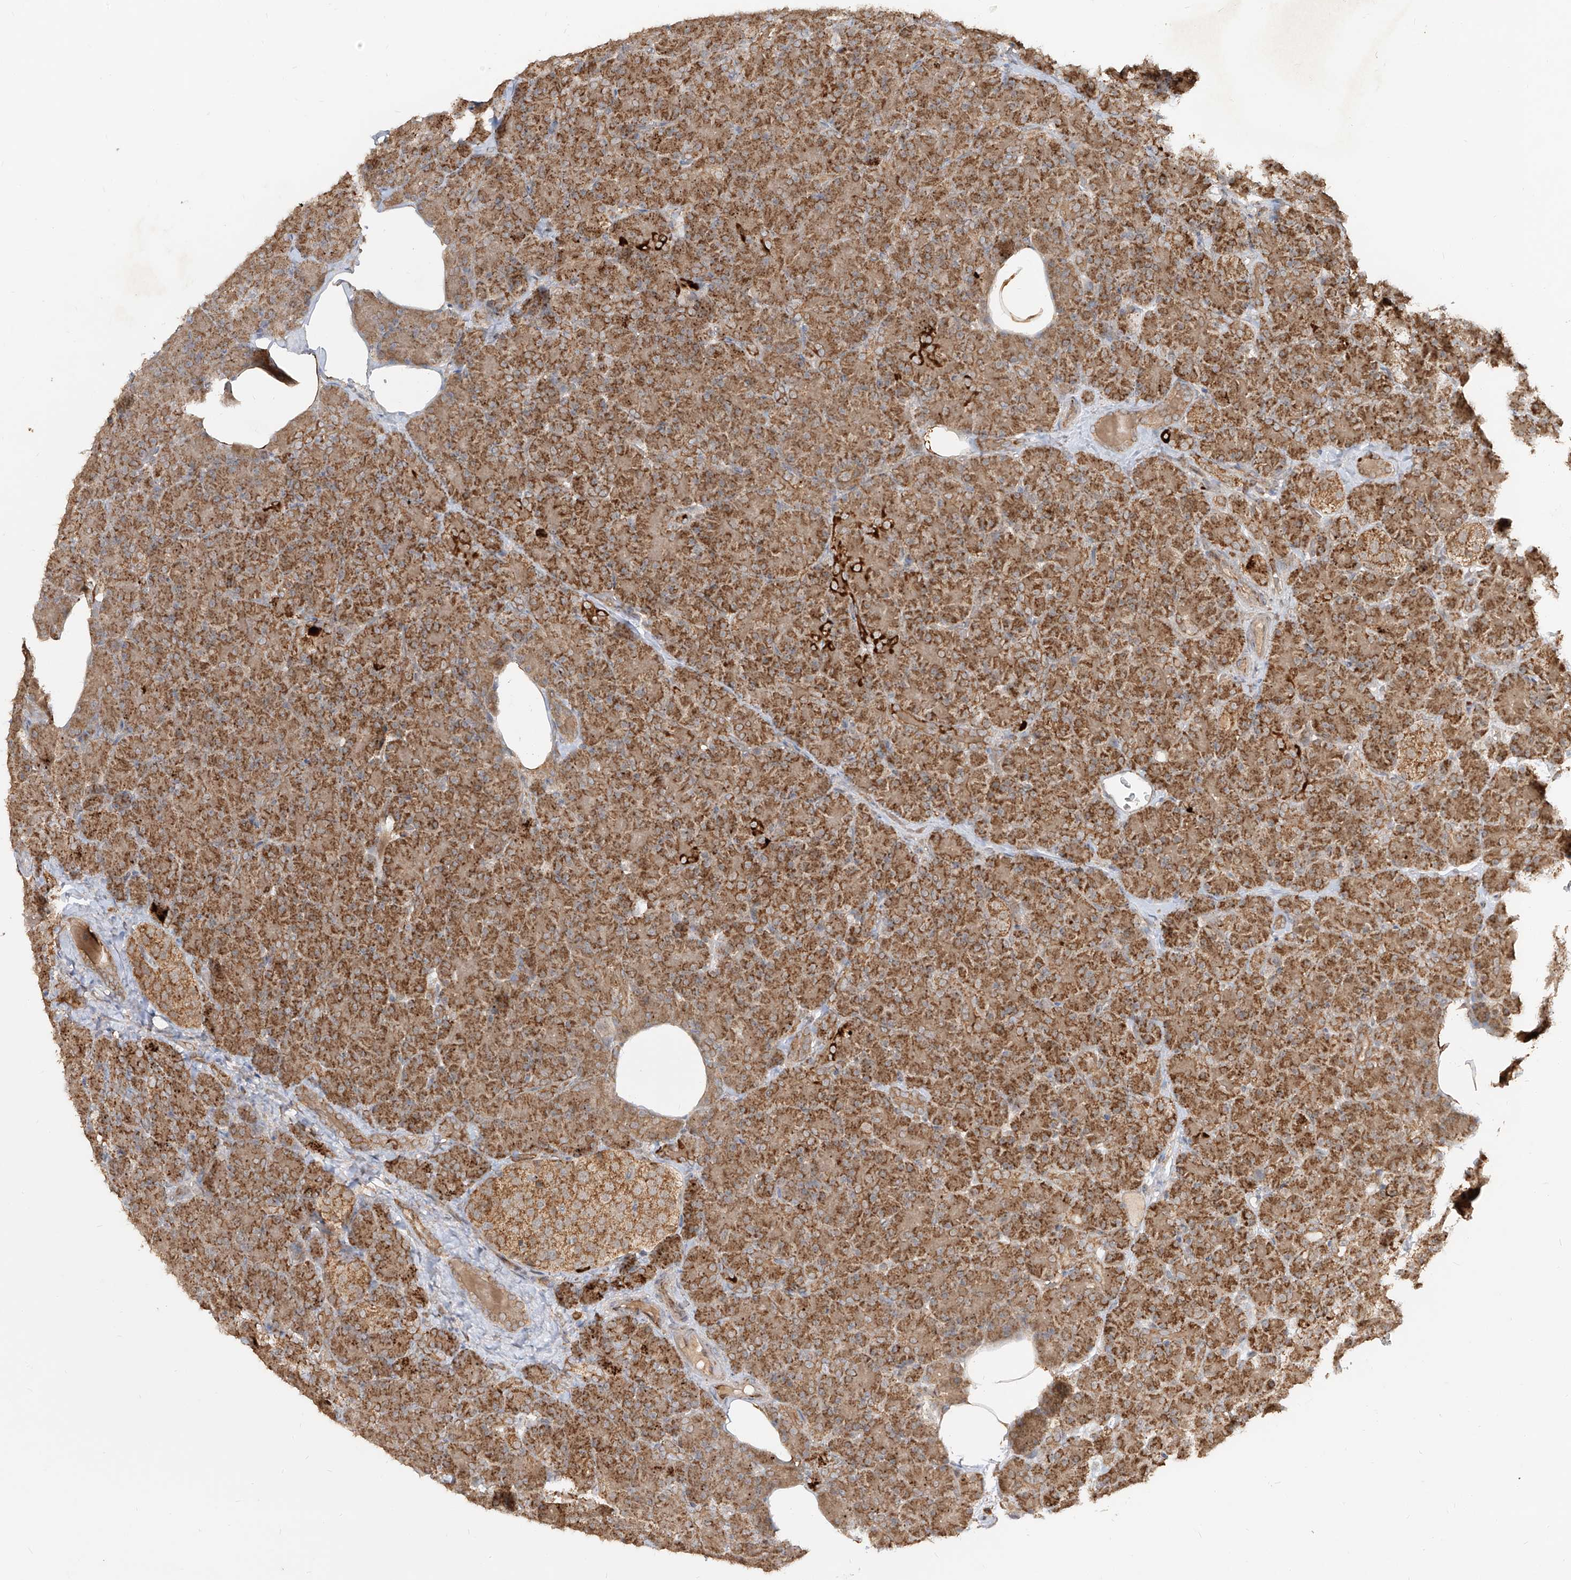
{"staining": {"intensity": "strong", "quantity": ">75%", "location": "cytoplasmic/membranous"}, "tissue": "pancreas", "cell_type": "Exocrine glandular cells", "image_type": "normal", "snomed": [{"axis": "morphology", "description": "Normal tissue, NOS"}, {"axis": "topography", "description": "Pancreas"}], "caption": "A high-resolution histopathology image shows IHC staining of benign pancreas, which shows strong cytoplasmic/membranous expression in approximately >75% of exocrine glandular cells.", "gene": "AIM2", "patient": {"sex": "female", "age": 43}}